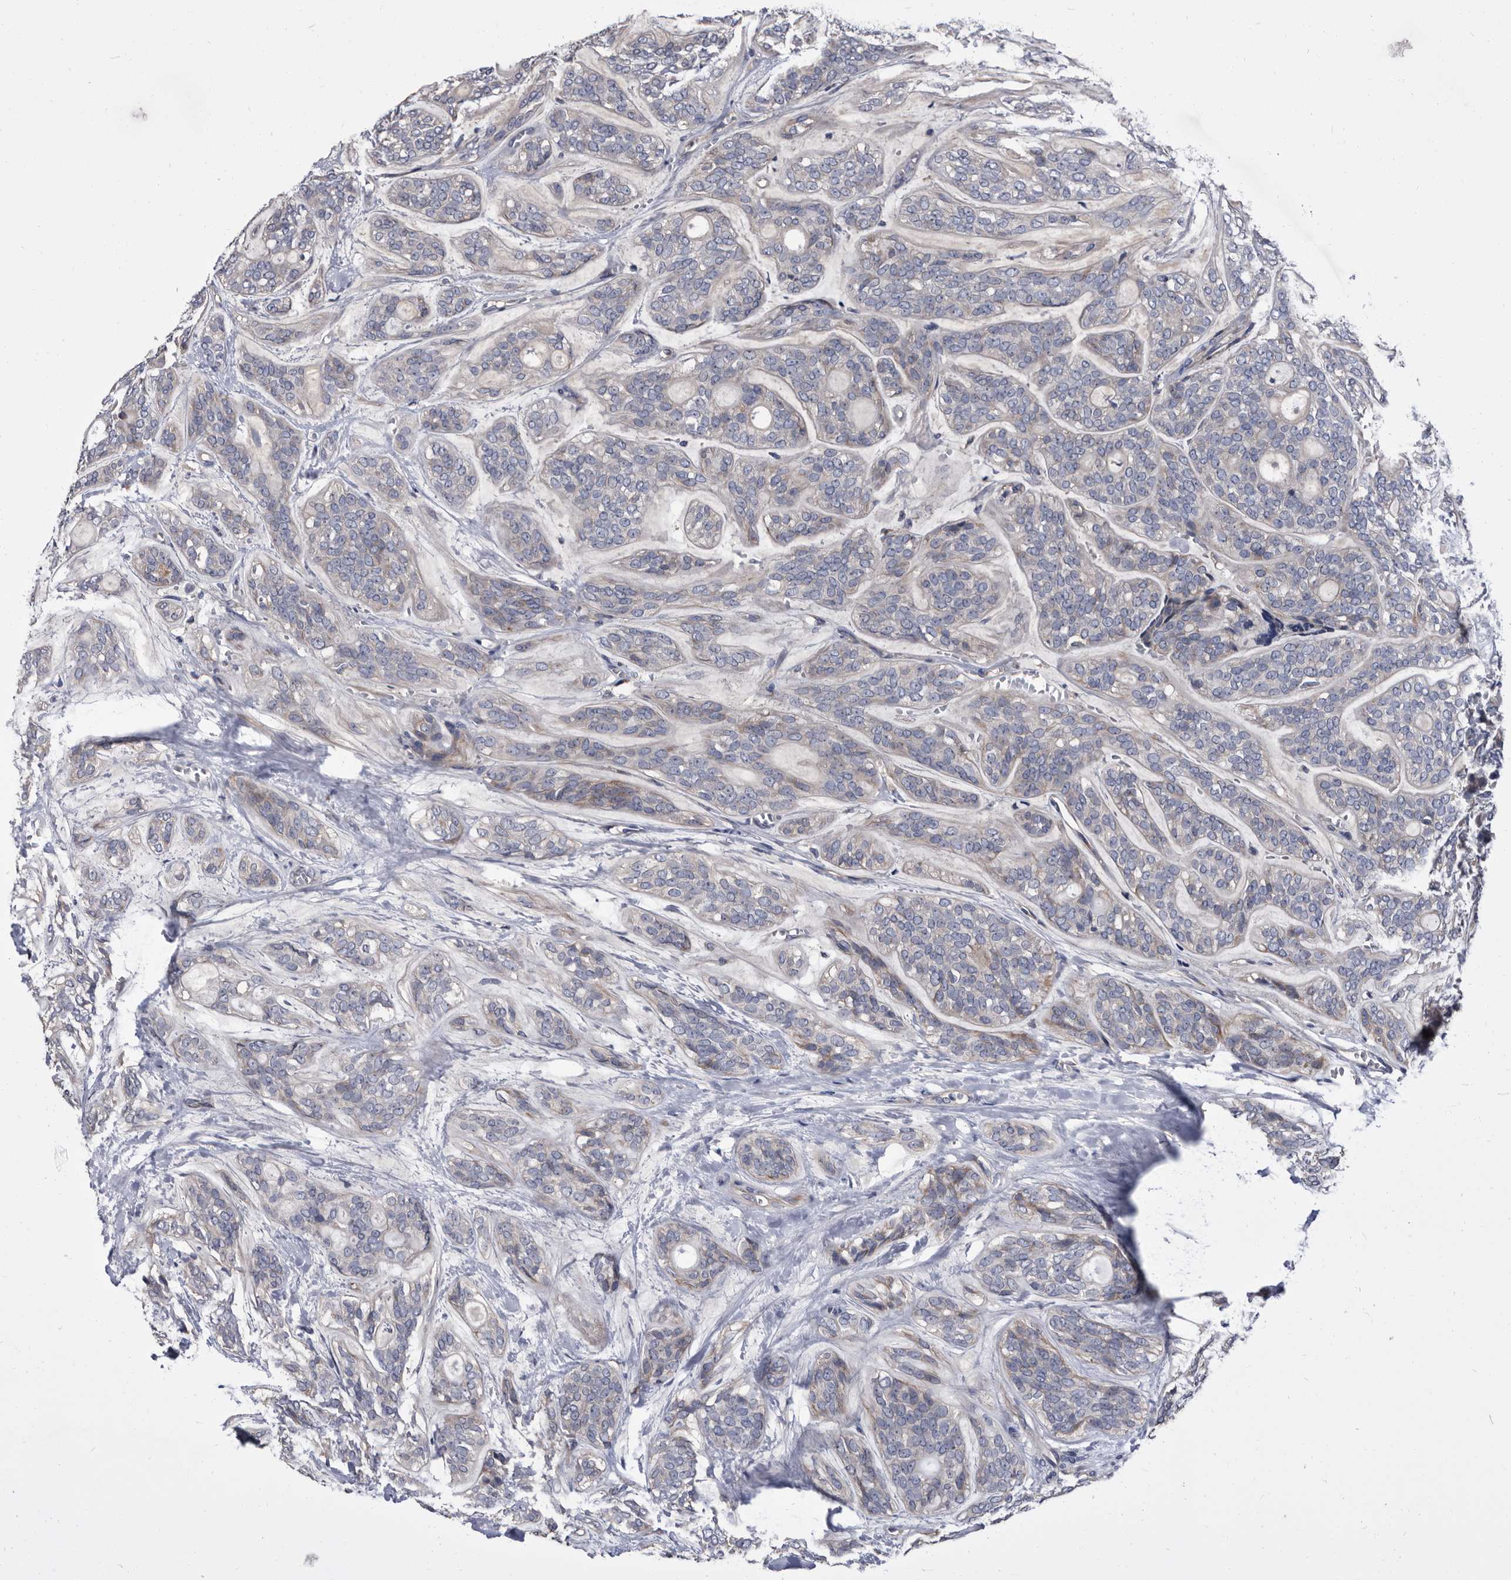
{"staining": {"intensity": "negative", "quantity": "none", "location": "none"}, "tissue": "head and neck cancer", "cell_type": "Tumor cells", "image_type": "cancer", "snomed": [{"axis": "morphology", "description": "Adenocarcinoma, NOS"}, {"axis": "topography", "description": "Head-Neck"}], "caption": "Immunohistochemistry histopathology image of neoplastic tissue: human head and neck adenocarcinoma stained with DAB reveals no significant protein expression in tumor cells.", "gene": "DTNBP1", "patient": {"sex": "male", "age": 66}}